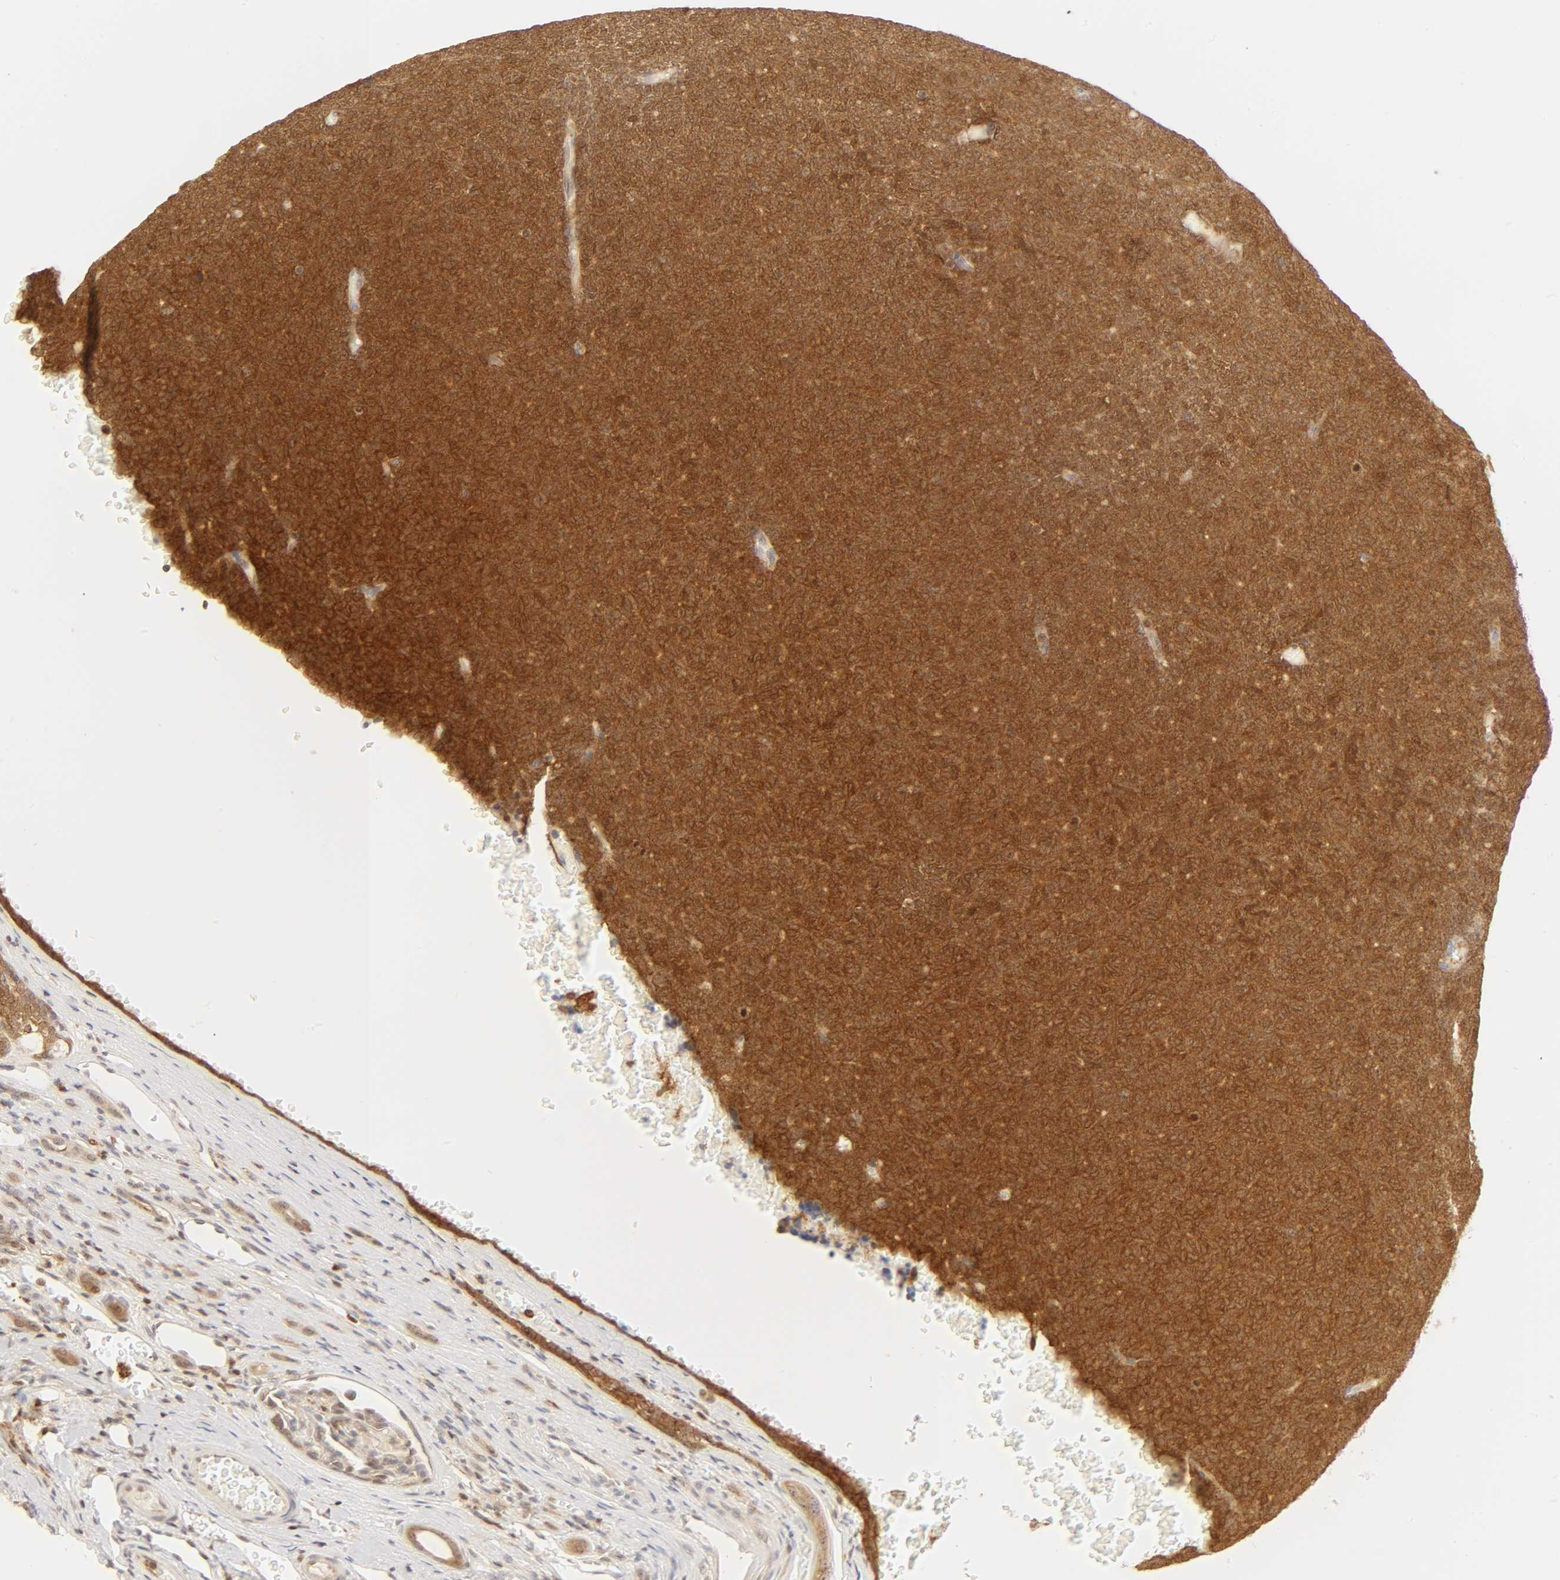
{"staining": {"intensity": "strong", "quantity": ">75%", "location": "cytoplasmic/membranous"}, "tissue": "renal cancer", "cell_type": "Tumor cells", "image_type": "cancer", "snomed": [{"axis": "morphology", "description": "Adenocarcinoma, NOS"}, {"axis": "topography", "description": "Kidney"}], "caption": "Renal cancer (adenocarcinoma) was stained to show a protein in brown. There is high levels of strong cytoplasmic/membranous positivity in about >75% of tumor cells.", "gene": "KIF2A", "patient": {"sex": "female", "age": 41}}